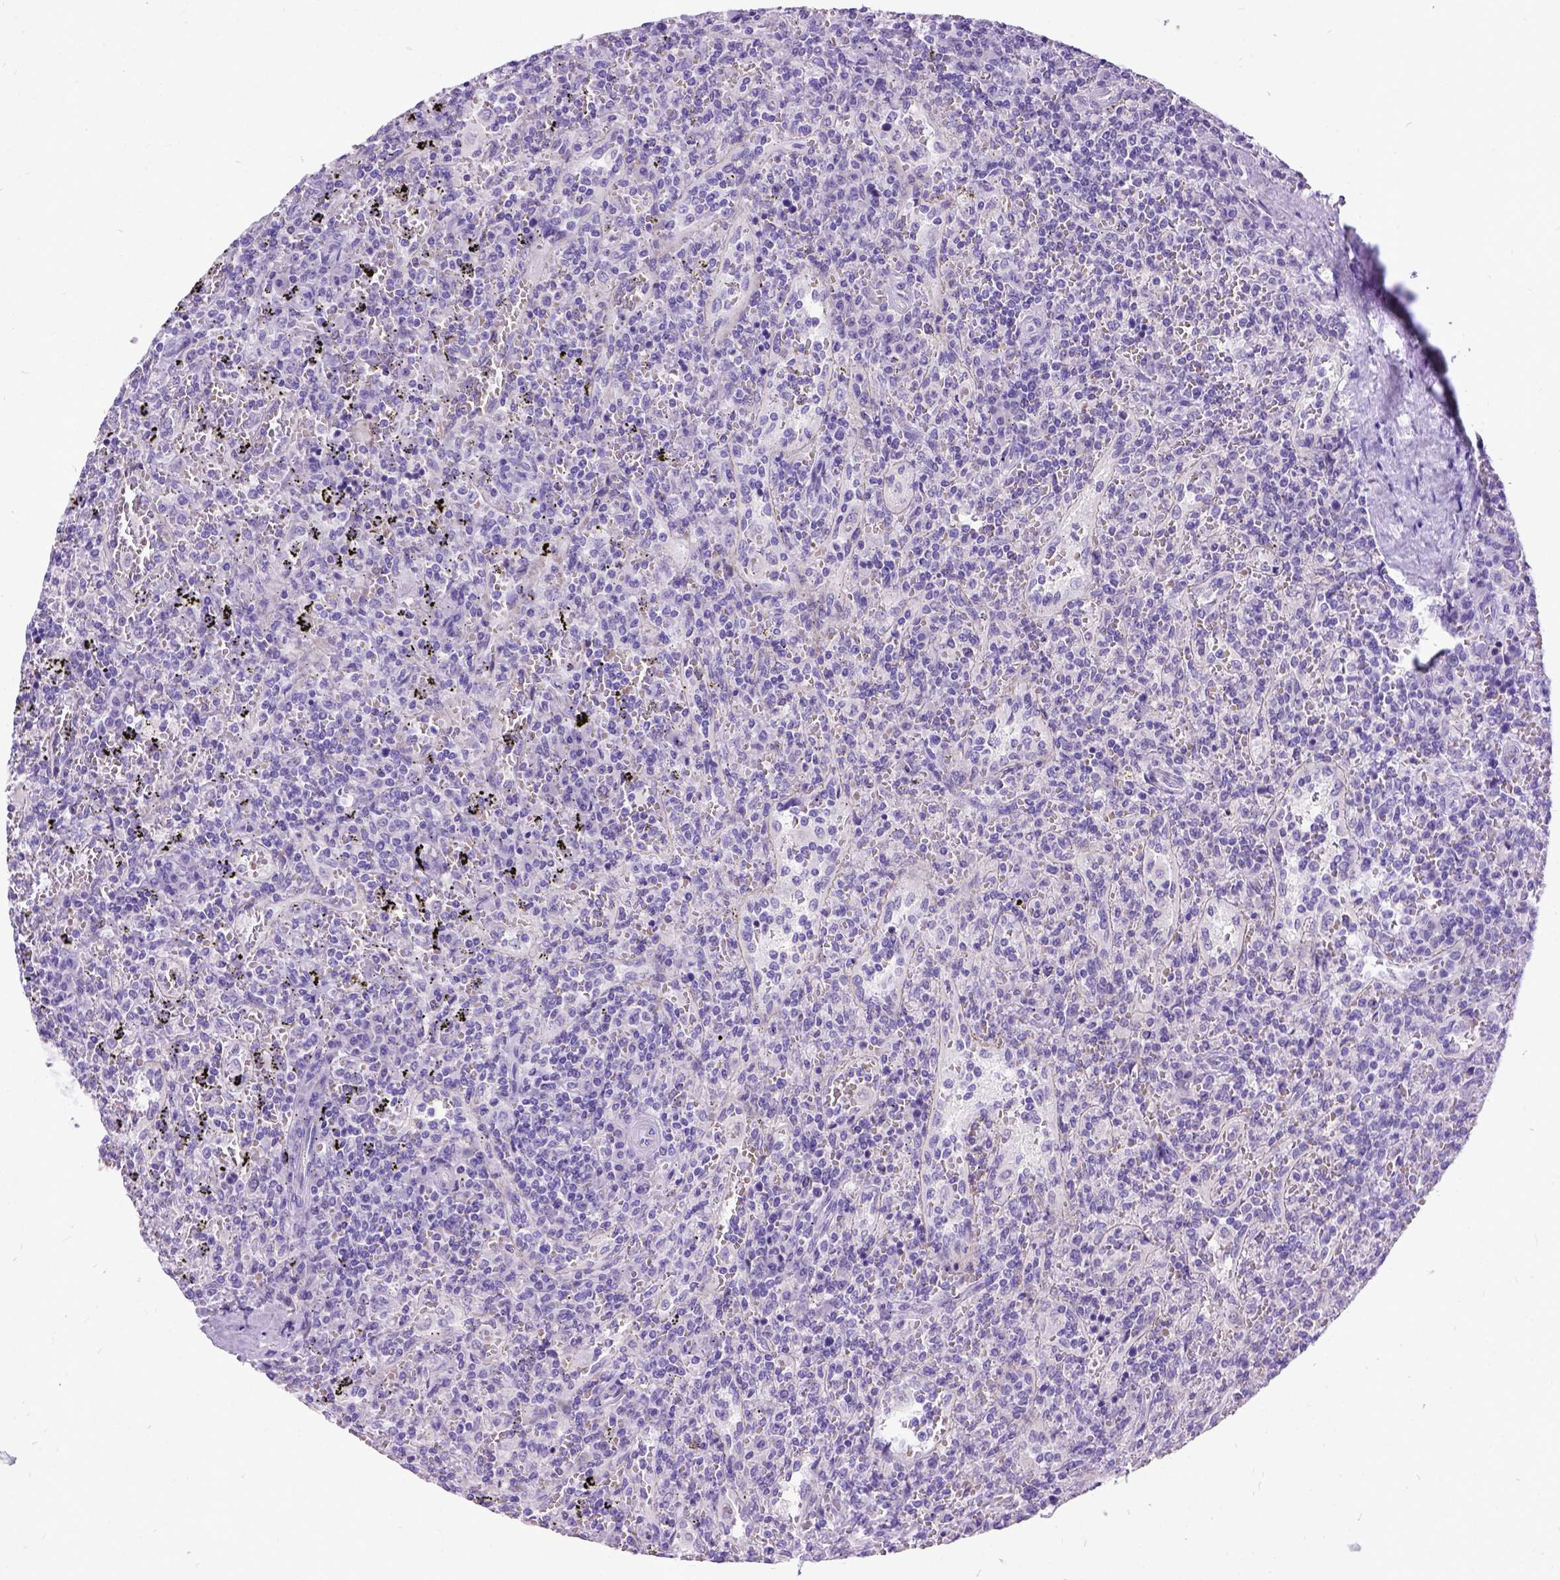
{"staining": {"intensity": "negative", "quantity": "none", "location": "none"}, "tissue": "lymphoma", "cell_type": "Tumor cells", "image_type": "cancer", "snomed": [{"axis": "morphology", "description": "Malignant lymphoma, non-Hodgkin's type, Low grade"}, {"axis": "topography", "description": "Spleen"}], "caption": "DAB (3,3'-diaminobenzidine) immunohistochemical staining of human malignant lymphoma, non-Hodgkin's type (low-grade) exhibits no significant staining in tumor cells. The staining was performed using DAB (3,3'-diaminobenzidine) to visualize the protein expression in brown, while the nuclei were stained in blue with hematoxylin (Magnification: 20x).", "gene": "NEUROD4", "patient": {"sex": "male", "age": 62}}